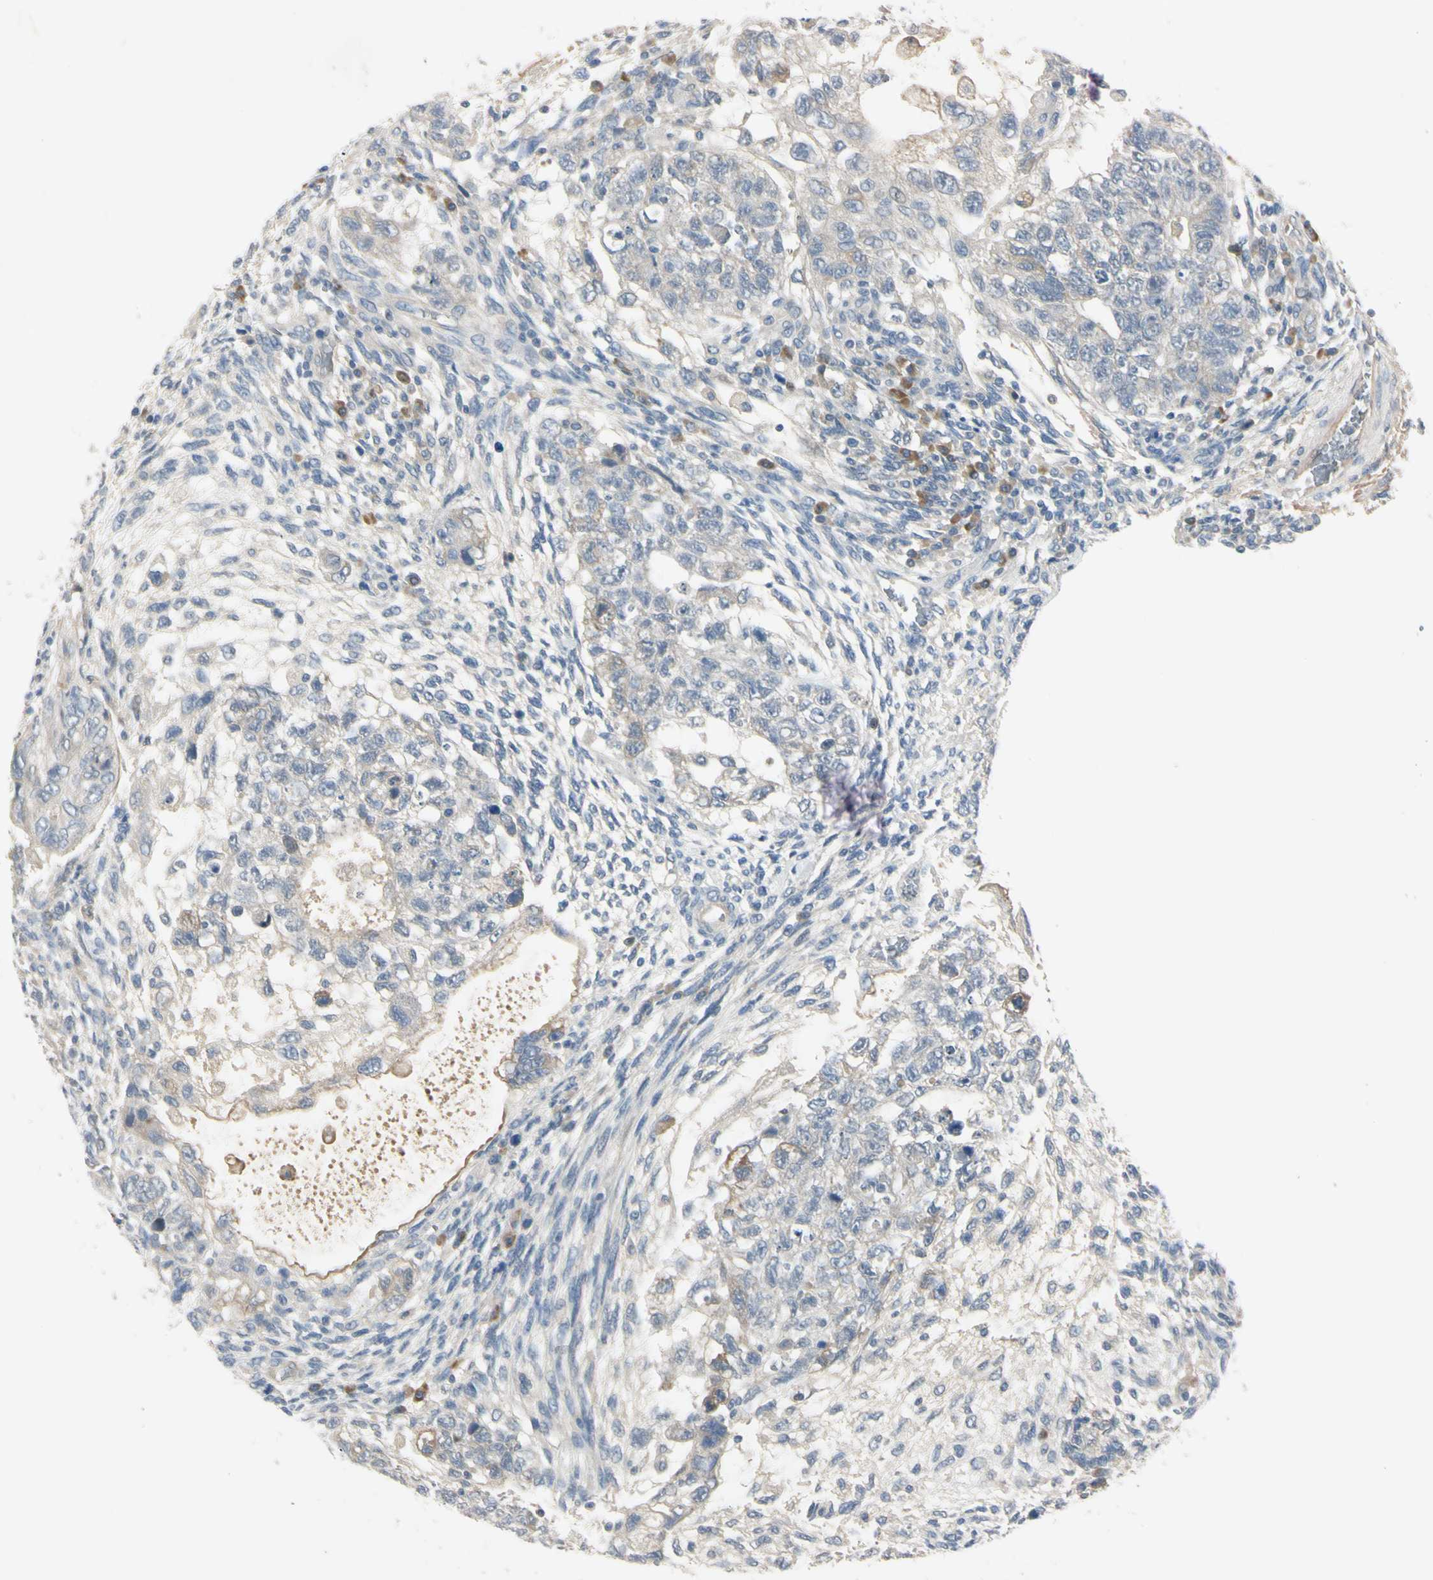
{"staining": {"intensity": "negative", "quantity": "none", "location": "none"}, "tissue": "testis cancer", "cell_type": "Tumor cells", "image_type": "cancer", "snomed": [{"axis": "morphology", "description": "Normal tissue, NOS"}, {"axis": "morphology", "description": "Carcinoma, Embryonal, NOS"}, {"axis": "topography", "description": "Testis"}], "caption": "Human embryonal carcinoma (testis) stained for a protein using immunohistochemistry shows no staining in tumor cells.", "gene": "AATK", "patient": {"sex": "male", "age": 36}}